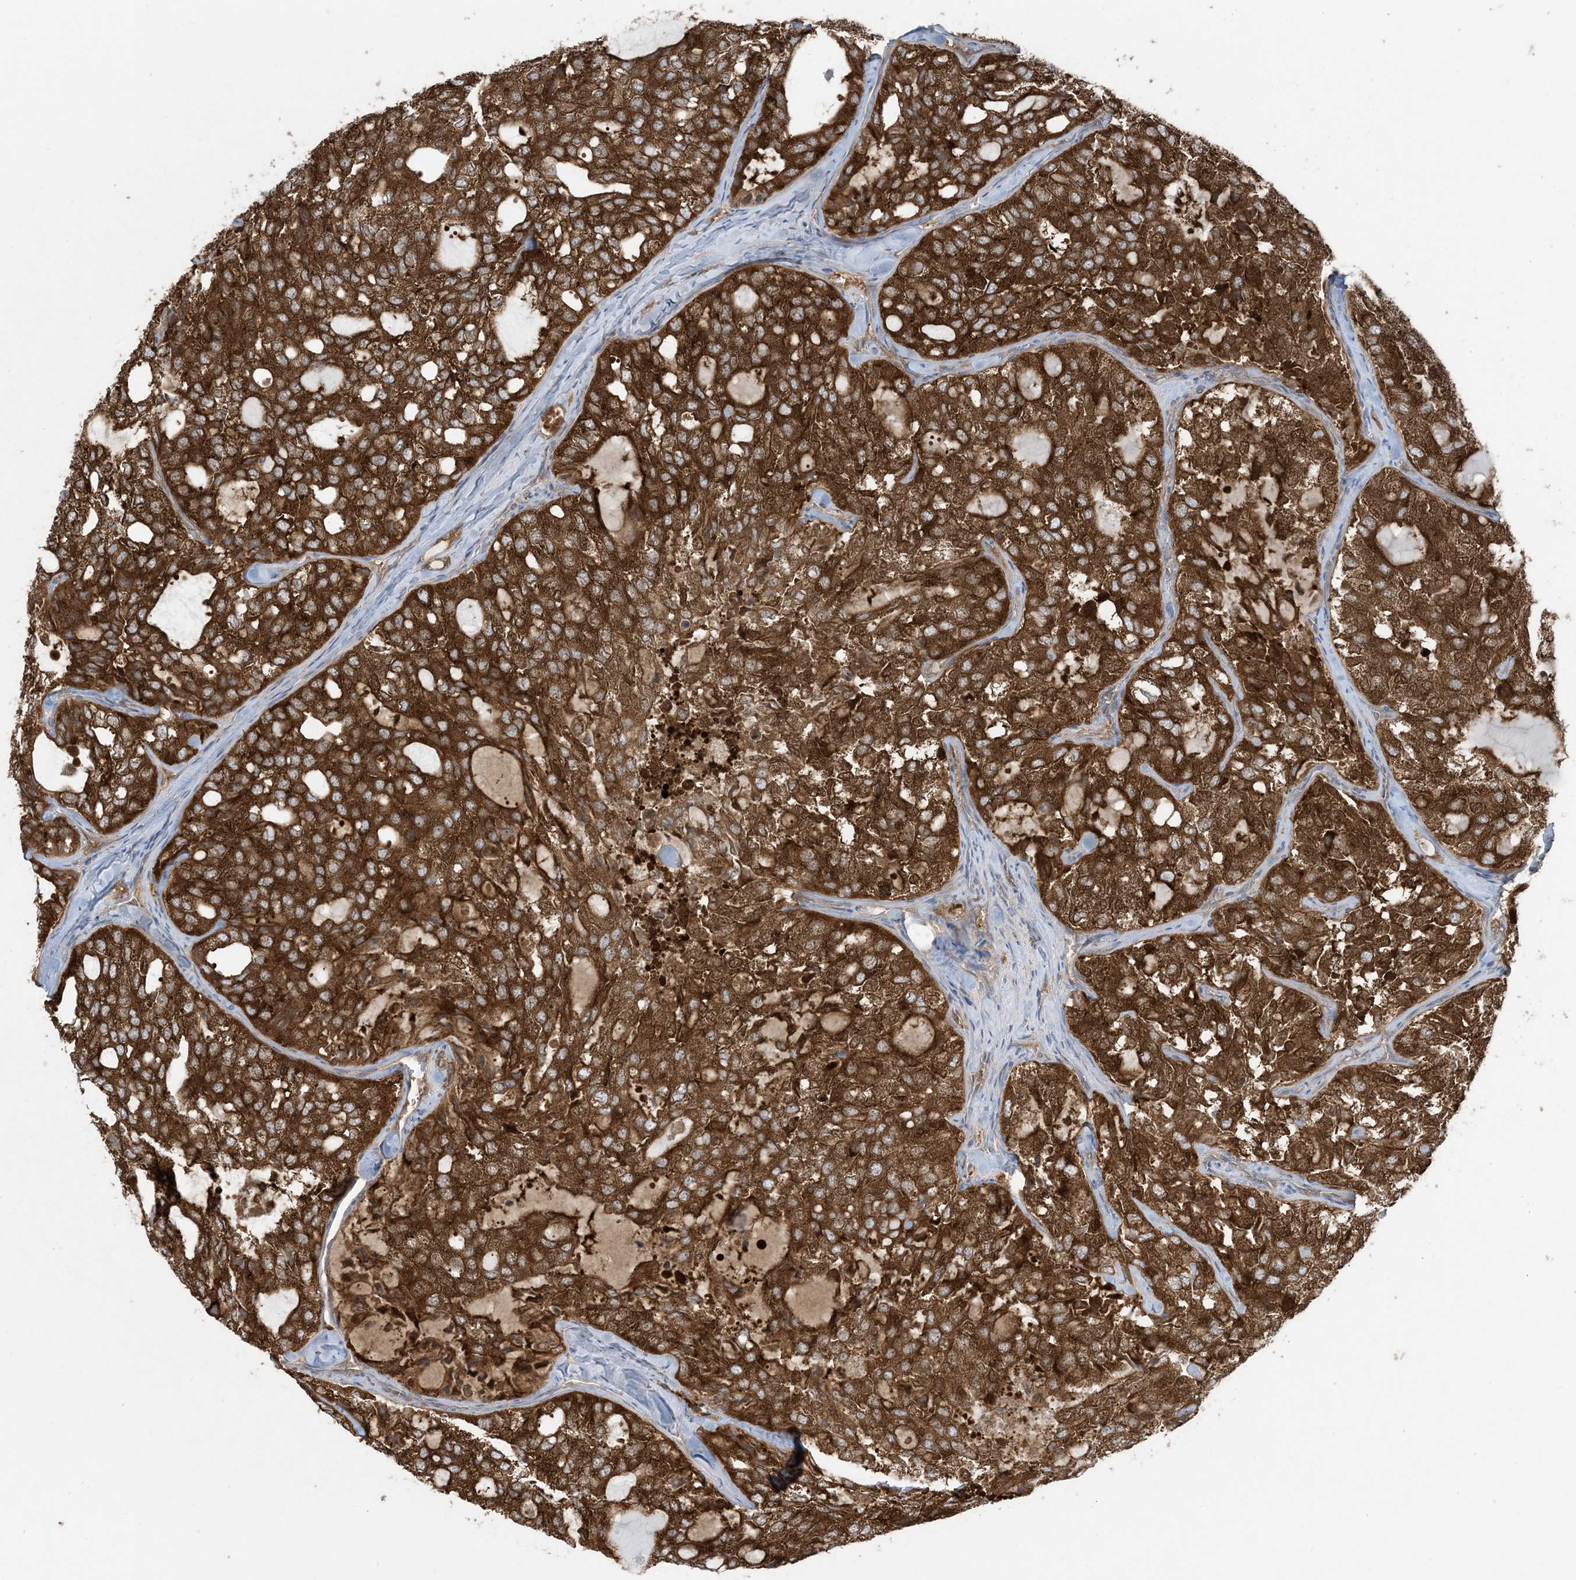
{"staining": {"intensity": "strong", "quantity": ">75%", "location": "cytoplasmic/membranous,nuclear"}, "tissue": "thyroid cancer", "cell_type": "Tumor cells", "image_type": "cancer", "snomed": [{"axis": "morphology", "description": "Follicular adenoma carcinoma, NOS"}, {"axis": "topography", "description": "Thyroid gland"}], "caption": "Tumor cells exhibit high levels of strong cytoplasmic/membranous and nuclear staining in about >75% of cells in human thyroid cancer.", "gene": "OLA1", "patient": {"sex": "male", "age": 75}}